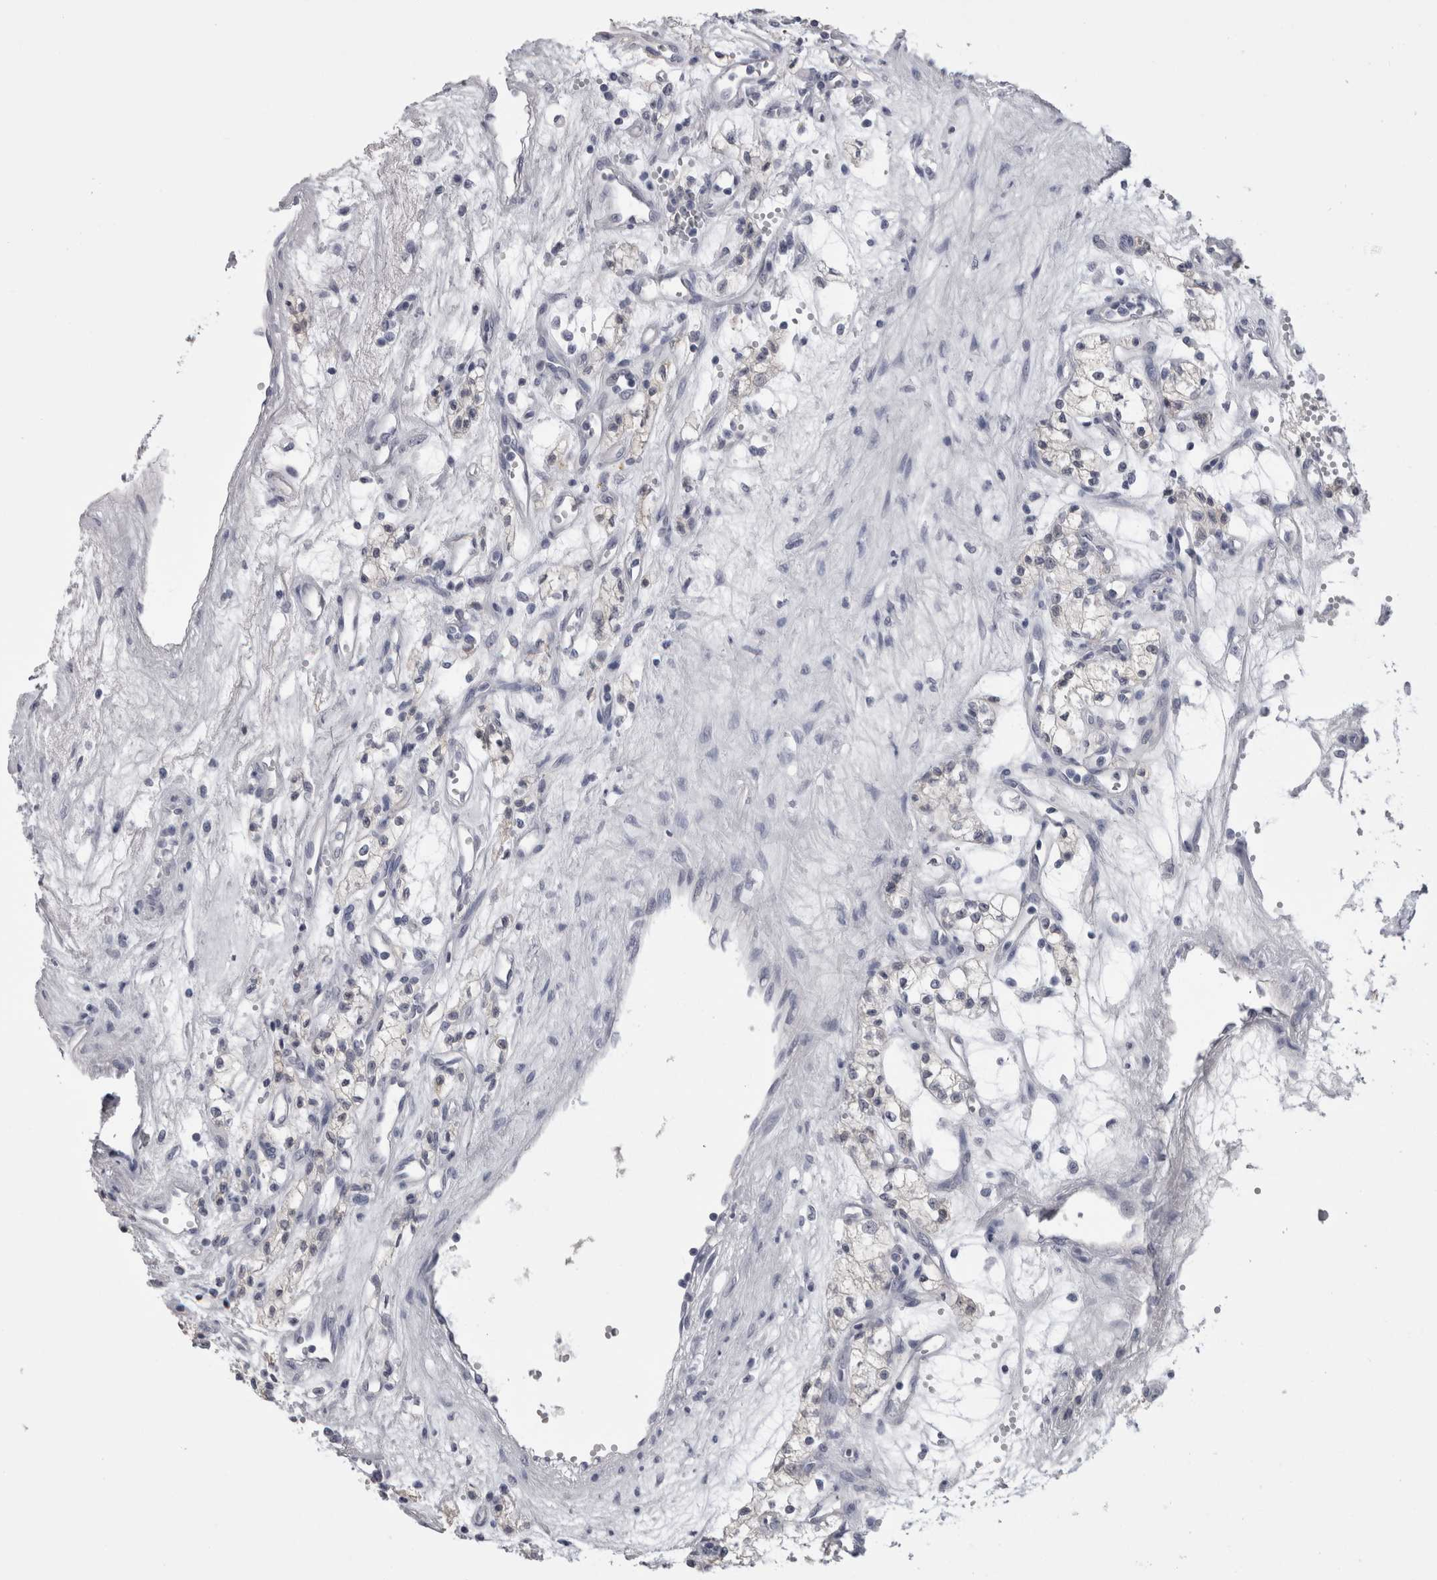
{"staining": {"intensity": "negative", "quantity": "none", "location": "none"}, "tissue": "renal cancer", "cell_type": "Tumor cells", "image_type": "cancer", "snomed": [{"axis": "morphology", "description": "Adenocarcinoma, NOS"}, {"axis": "topography", "description": "Kidney"}], "caption": "A histopathology image of human renal cancer (adenocarcinoma) is negative for staining in tumor cells.", "gene": "AFMID", "patient": {"sex": "male", "age": 59}}